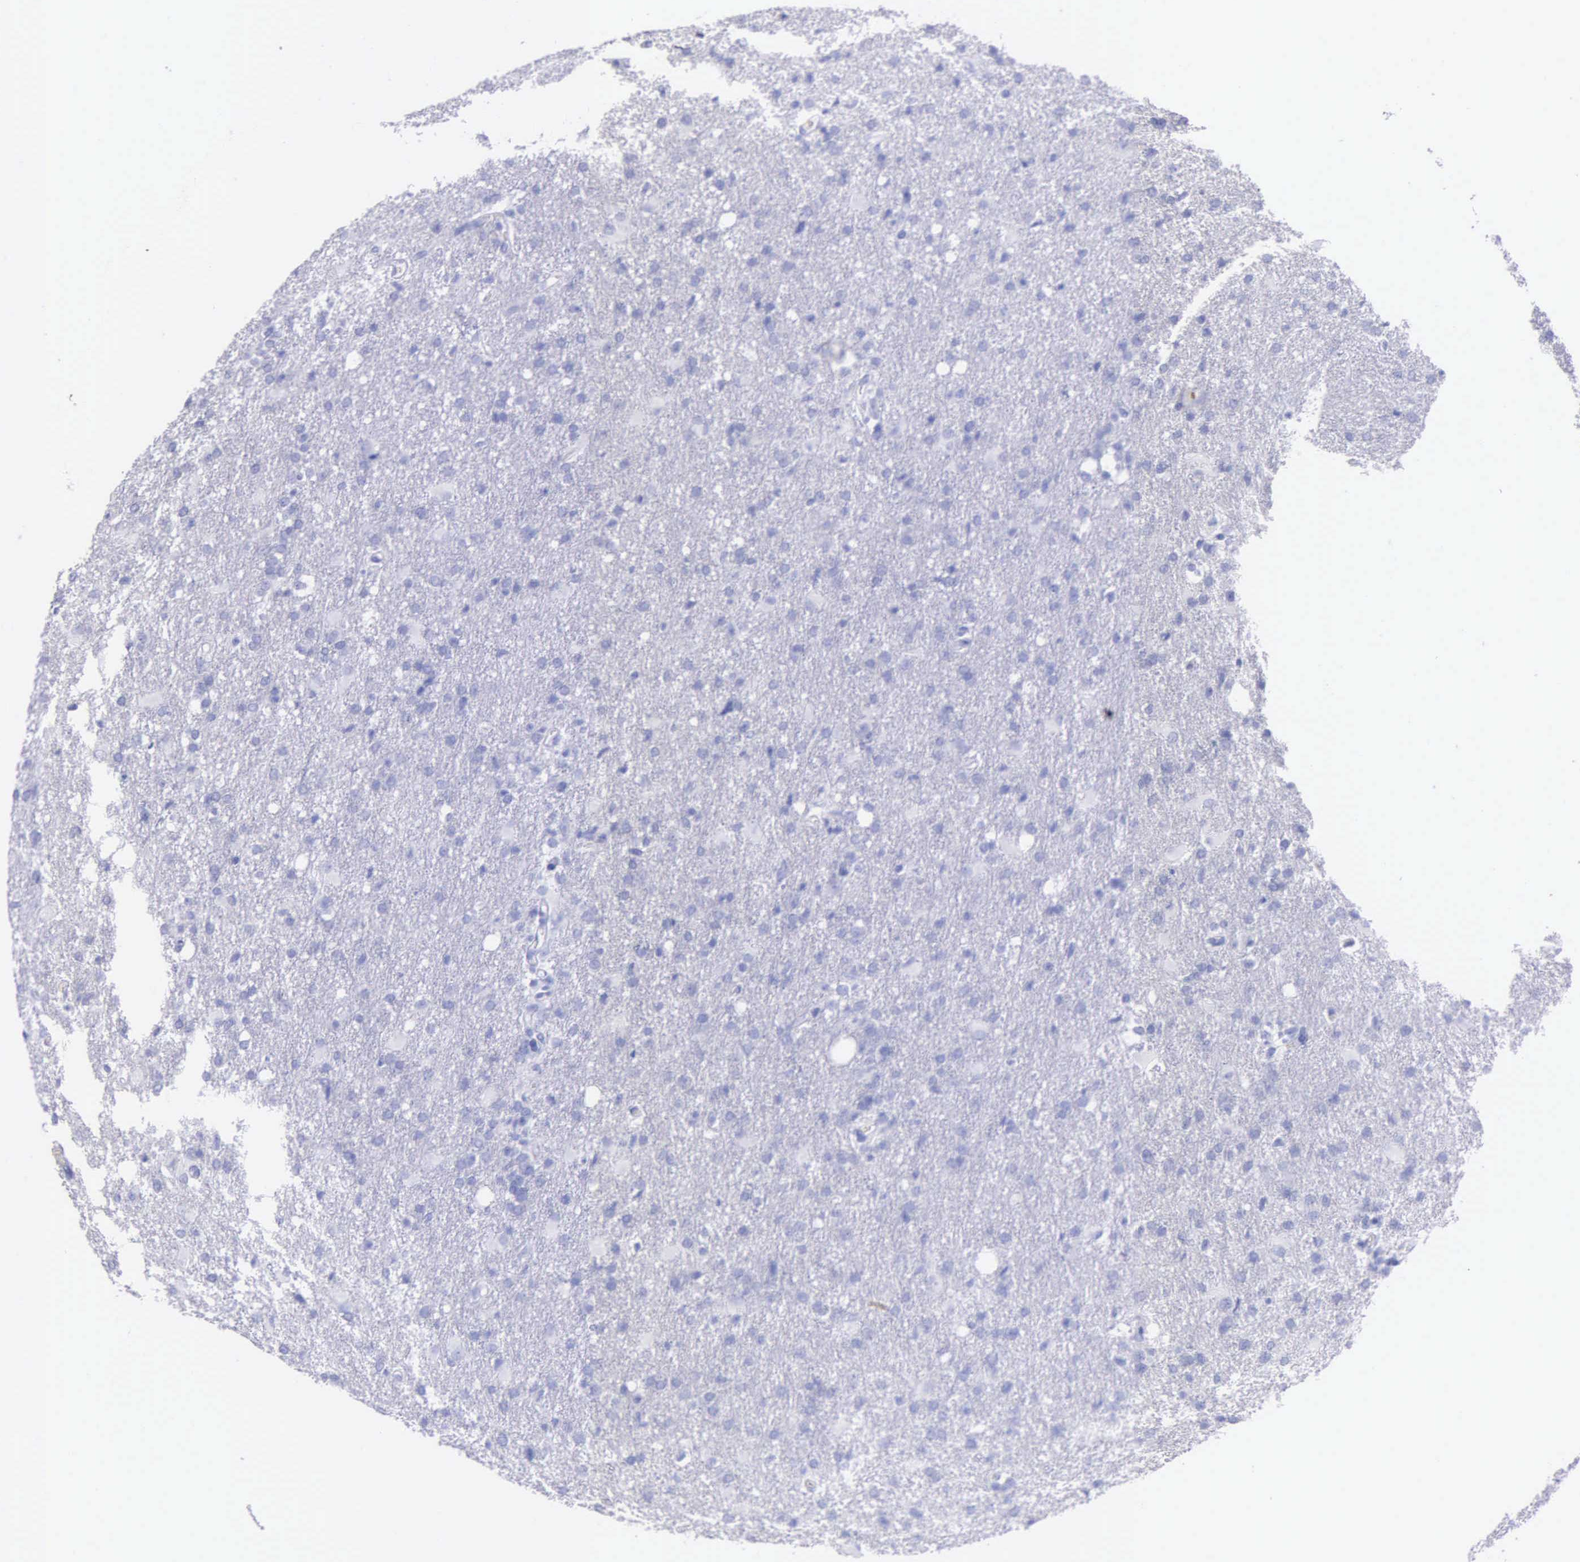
{"staining": {"intensity": "negative", "quantity": "none", "location": "none"}, "tissue": "glioma", "cell_type": "Tumor cells", "image_type": "cancer", "snomed": [{"axis": "morphology", "description": "Glioma, malignant, High grade"}, {"axis": "topography", "description": "Brain"}], "caption": "DAB immunohistochemical staining of malignant glioma (high-grade) shows no significant positivity in tumor cells. The staining is performed using DAB (3,3'-diaminobenzidine) brown chromogen with nuclei counter-stained in using hematoxylin.", "gene": "KLK3", "patient": {"sex": "male", "age": 68}}